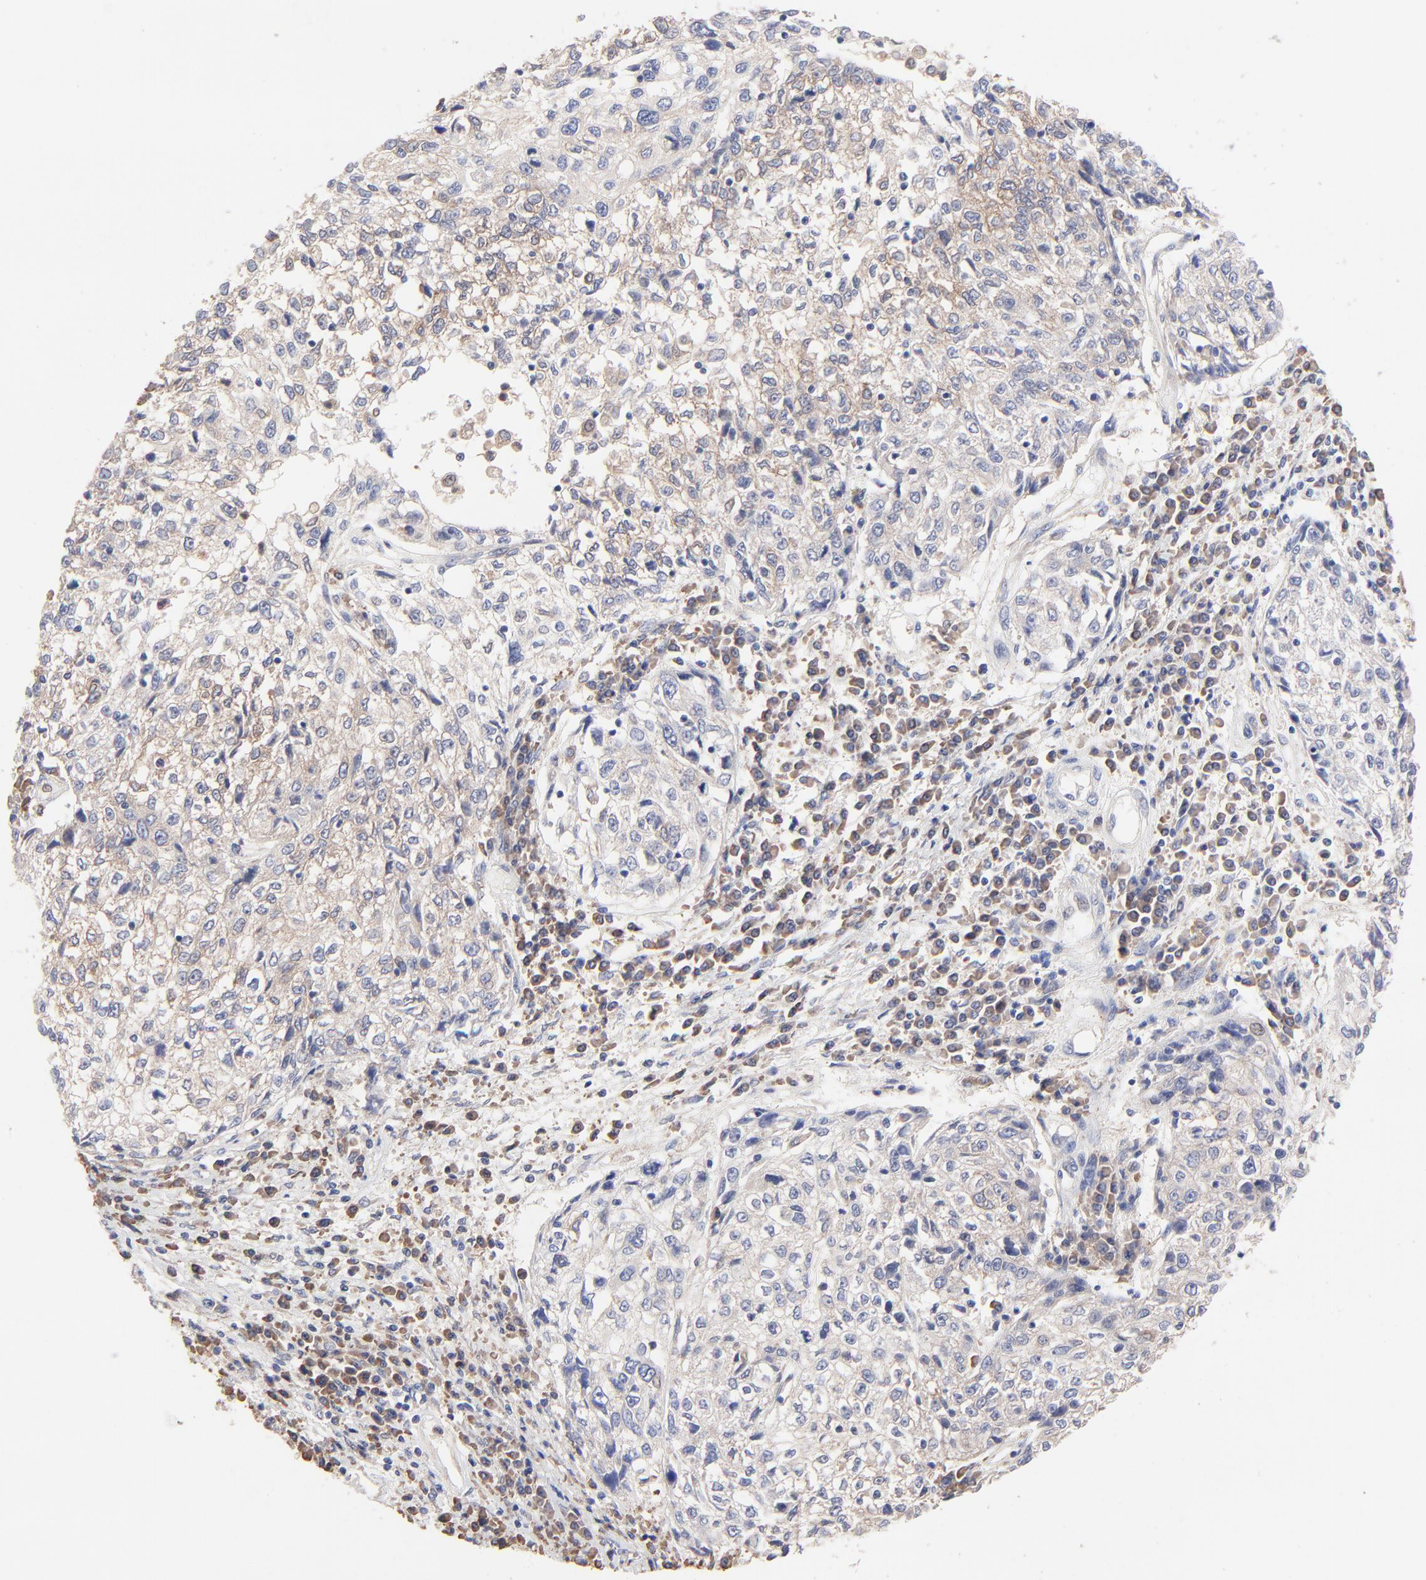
{"staining": {"intensity": "weak", "quantity": ">75%", "location": "cytoplasmic/membranous"}, "tissue": "cervical cancer", "cell_type": "Tumor cells", "image_type": "cancer", "snomed": [{"axis": "morphology", "description": "Squamous cell carcinoma, NOS"}, {"axis": "topography", "description": "Cervix"}], "caption": "This histopathology image shows IHC staining of human cervical cancer, with low weak cytoplasmic/membranous positivity in about >75% of tumor cells.", "gene": "PPFIBP2", "patient": {"sex": "female", "age": 57}}